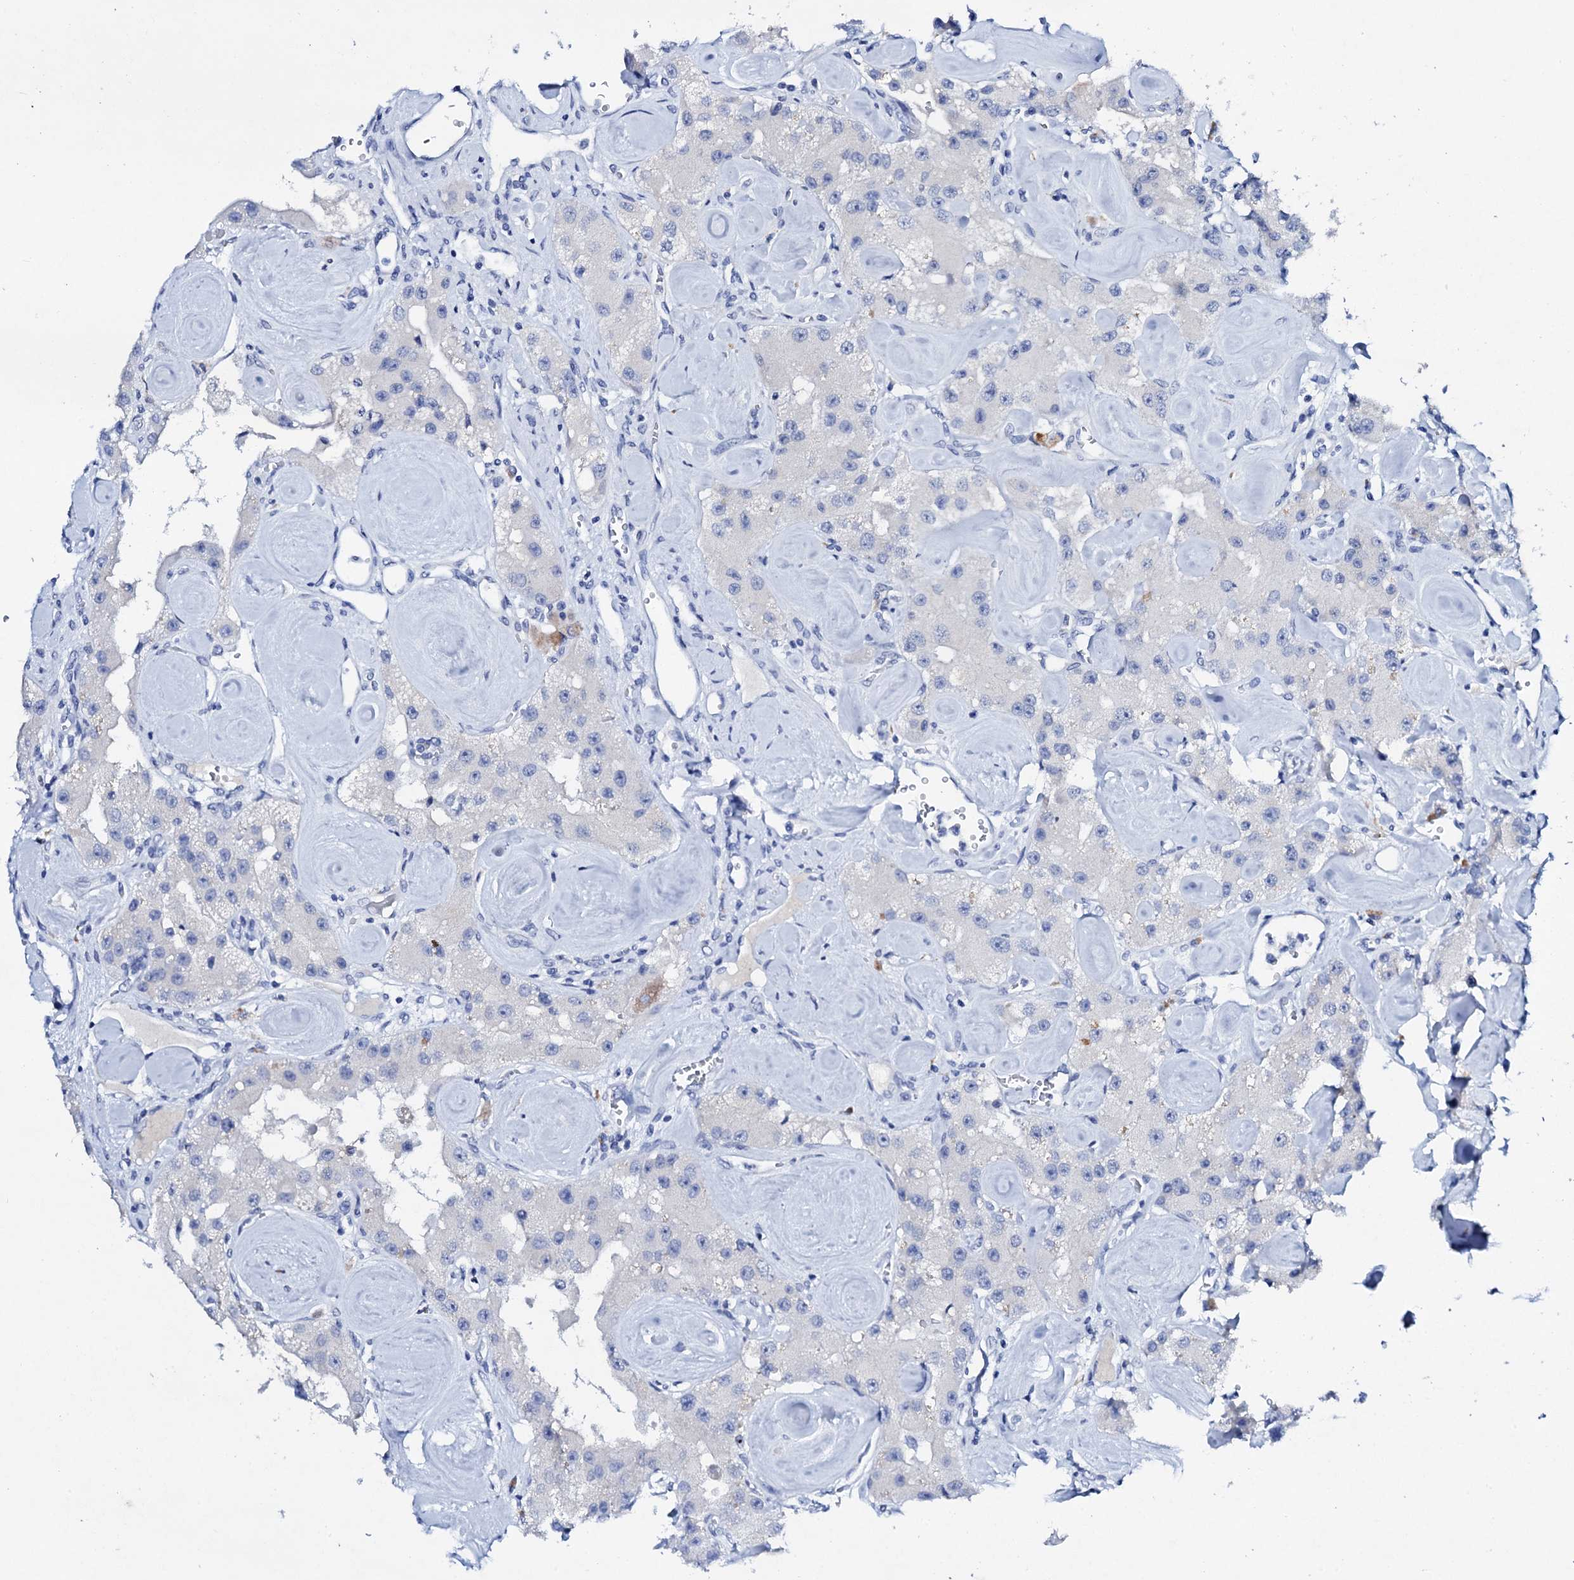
{"staining": {"intensity": "negative", "quantity": "none", "location": "none"}, "tissue": "carcinoid", "cell_type": "Tumor cells", "image_type": "cancer", "snomed": [{"axis": "morphology", "description": "Carcinoid, malignant, NOS"}, {"axis": "topography", "description": "Pancreas"}], "caption": "This photomicrograph is of malignant carcinoid stained with immunohistochemistry (IHC) to label a protein in brown with the nuclei are counter-stained blue. There is no expression in tumor cells.", "gene": "FBXL16", "patient": {"sex": "male", "age": 41}}